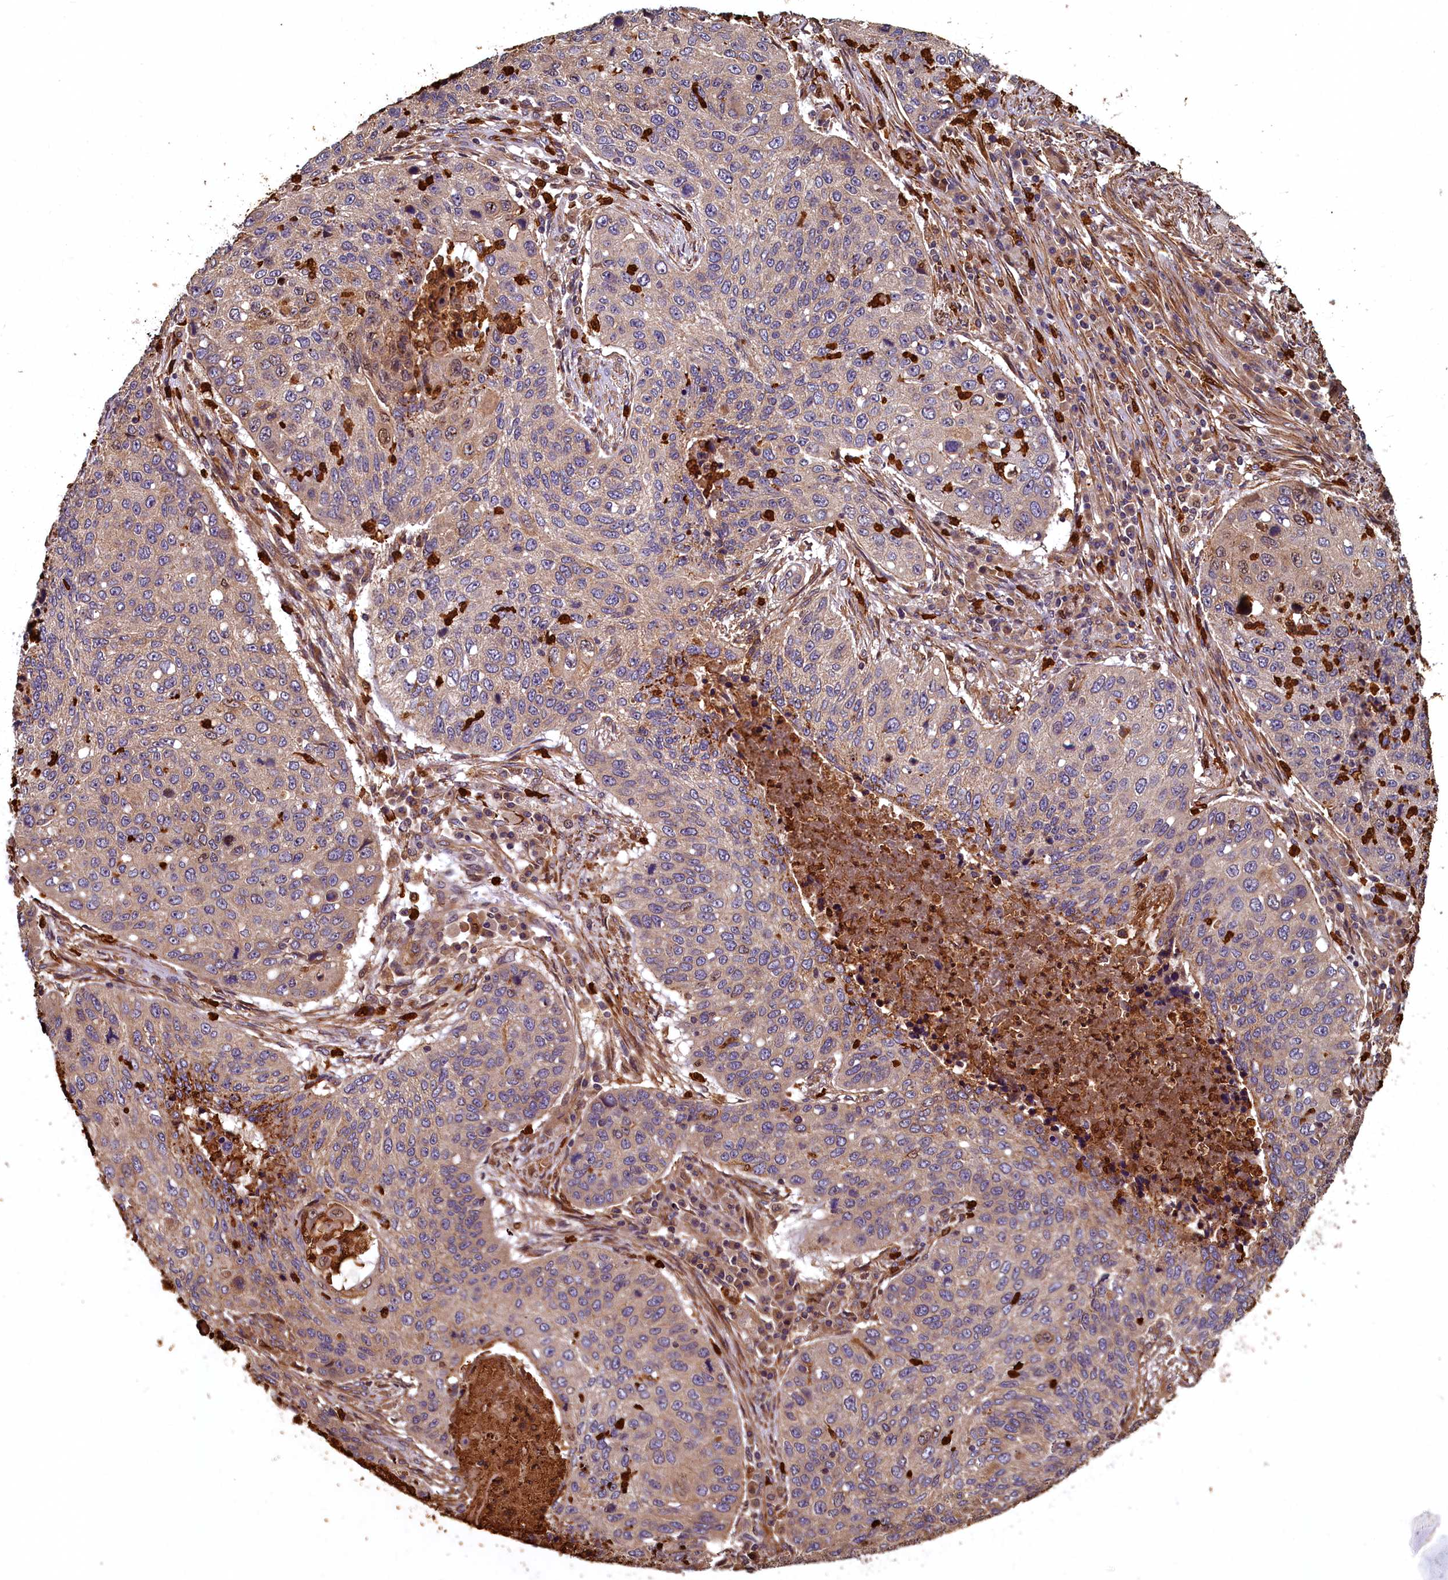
{"staining": {"intensity": "weak", "quantity": ">75%", "location": "cytoplasmic/membranous"}, "tissue": "lung cancer", "cell_type": "Tumor cells", "image_type": "cancer", "snomed": [{"axis": "morphology", "description": "Squamous cell carcinoma, NOS"}, {"axis": "topography", "description": "Lung"}], "caption": "Immunohistochemical staining of squamous cell carcinoma (lung) demonstrates weak cytoplasmic/membranous protein expression in about >75% of tumor cells.", "gene": "CCDC102B", "patient": {"sex": "female", "age": 63}}